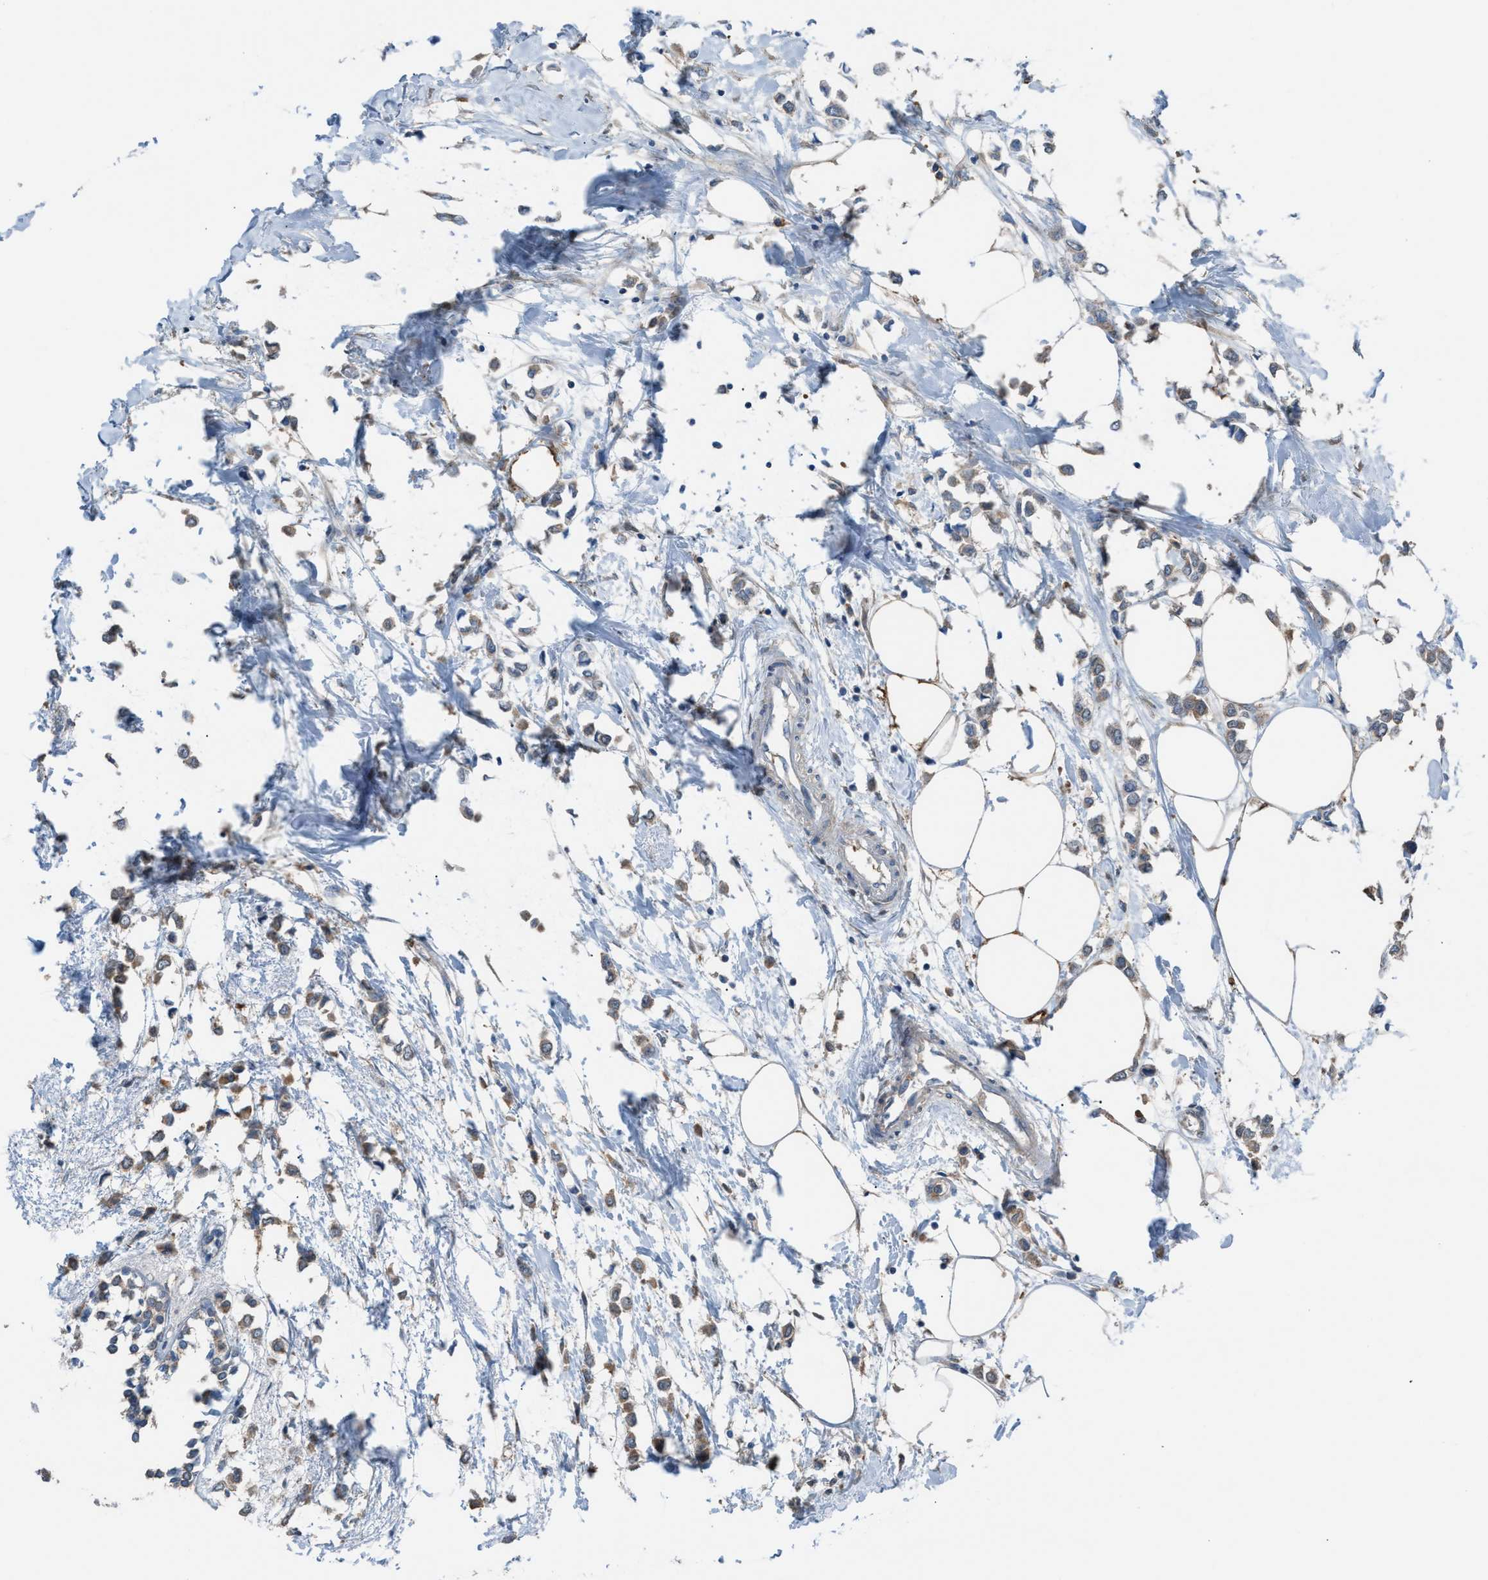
{"staining": {"intensity": "weak", "quantity": ">75%", "location": "cytoplasmic/membranous"}, "tissue": "breast cancer", "cell_type": "Tumor cells", "image_type": "cancer", "snomed": [{"axis": "morphology", "description": "Lobular carcinoma"}, {"axis": "topography", "description": "Breast"}], "caption": "An immunohistochemistry histopathology image of tumor tissue is shown. Protein staining in brown shows weak cytoplasmic/membranous positivity in breast cancer within tumor cells.", "gene": "NQO2", "patient": {"sex": "female", "age": 51}}